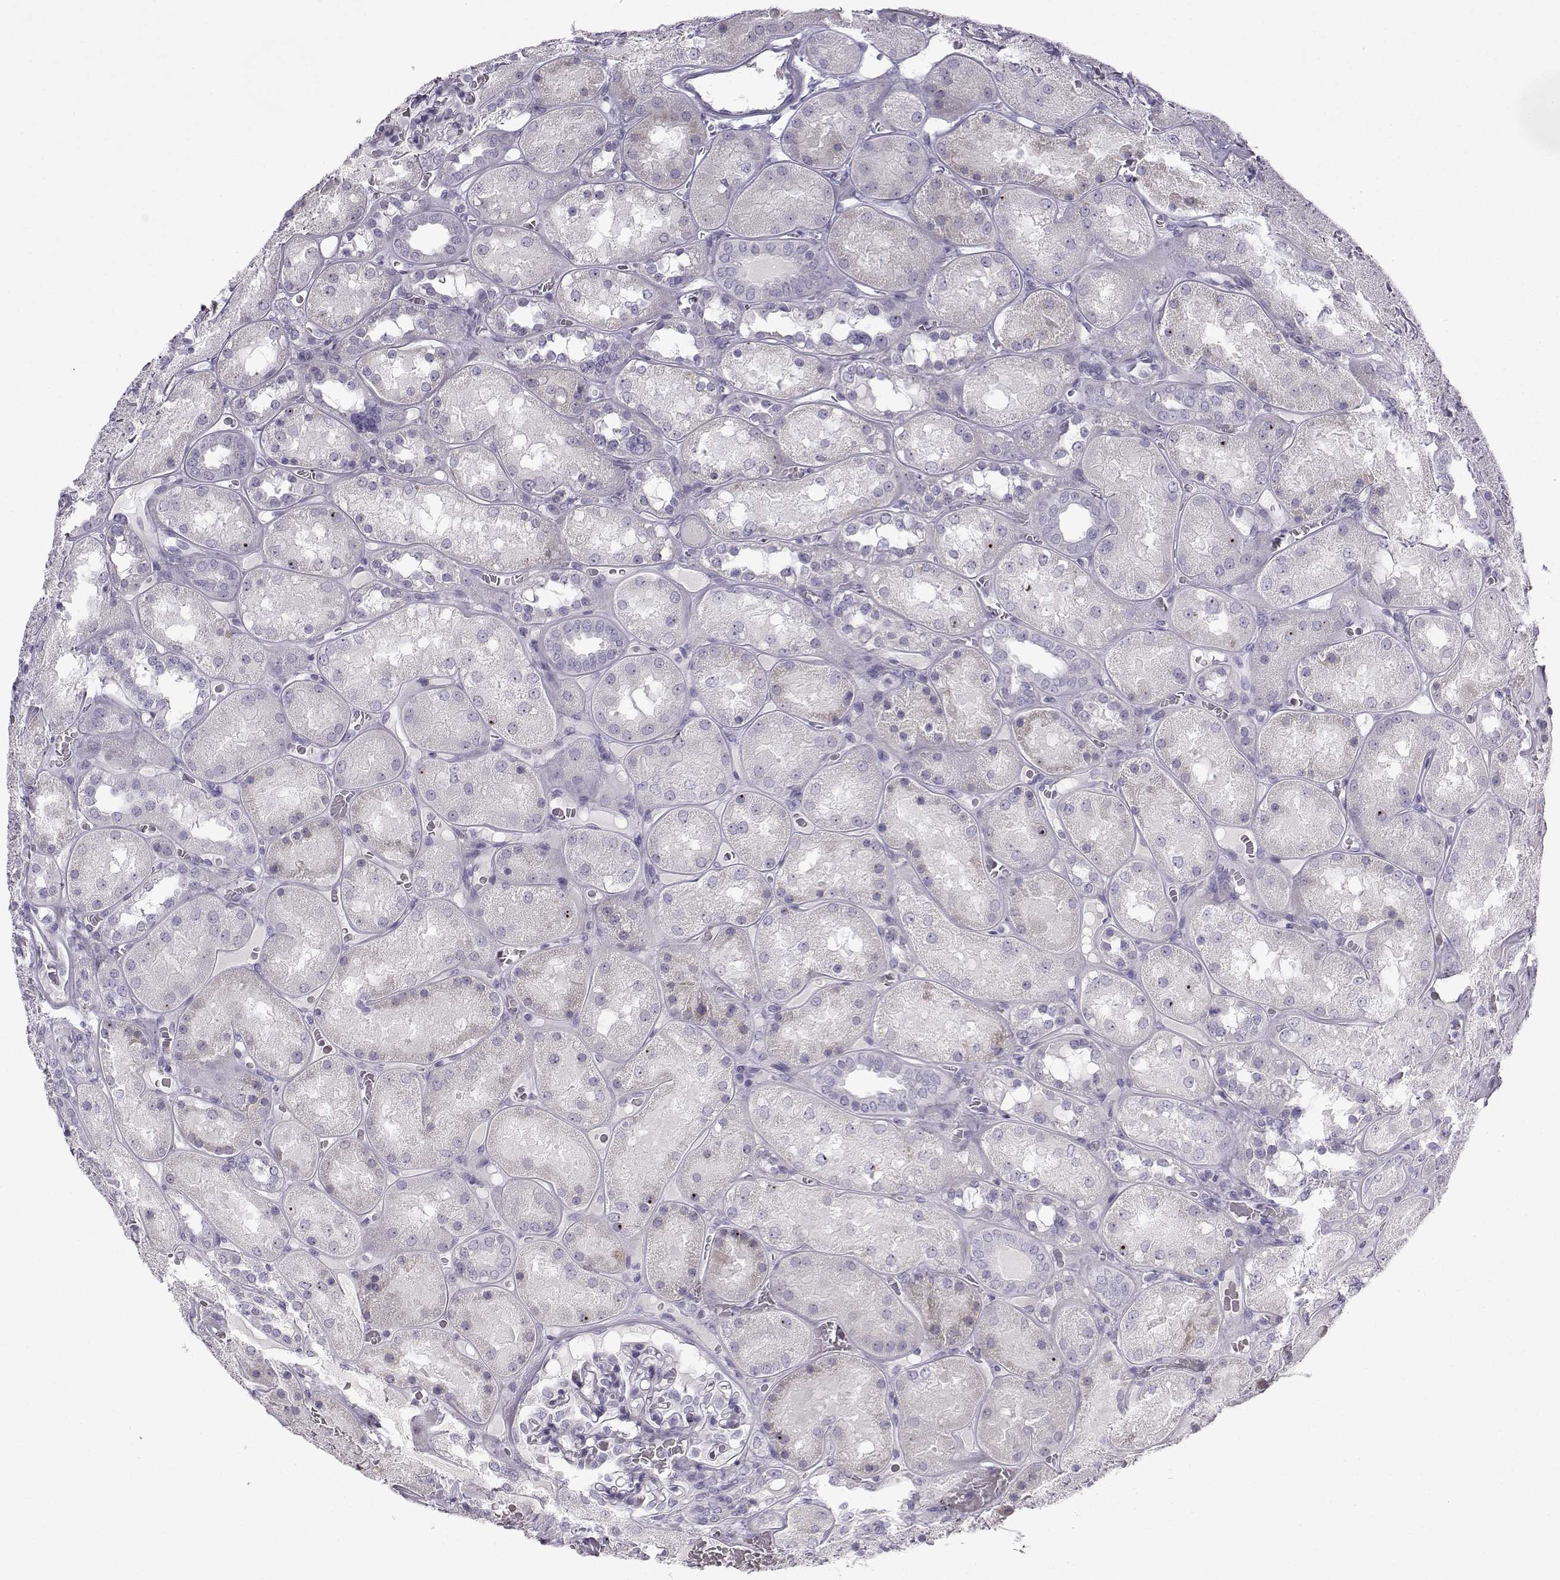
{"staining": {"intensity": "negative", "quantity": "none", "location": "none"}, "tissue": "kidney", "cell_type": "Cells in glomeruli", "image_type": "normal", "snomed": [{"axis": "morphology", "description": "Normal tissue, NOS"}, {"axis": "topography", "description": "Kidney"}], "caption": "This is an immunohistochemistry photomicrograph of unremarkable kidney. There is no staining in cells in glomeruli.", "gene": "ROPN1B", "patient": {"sex": "male", "age": 73}}